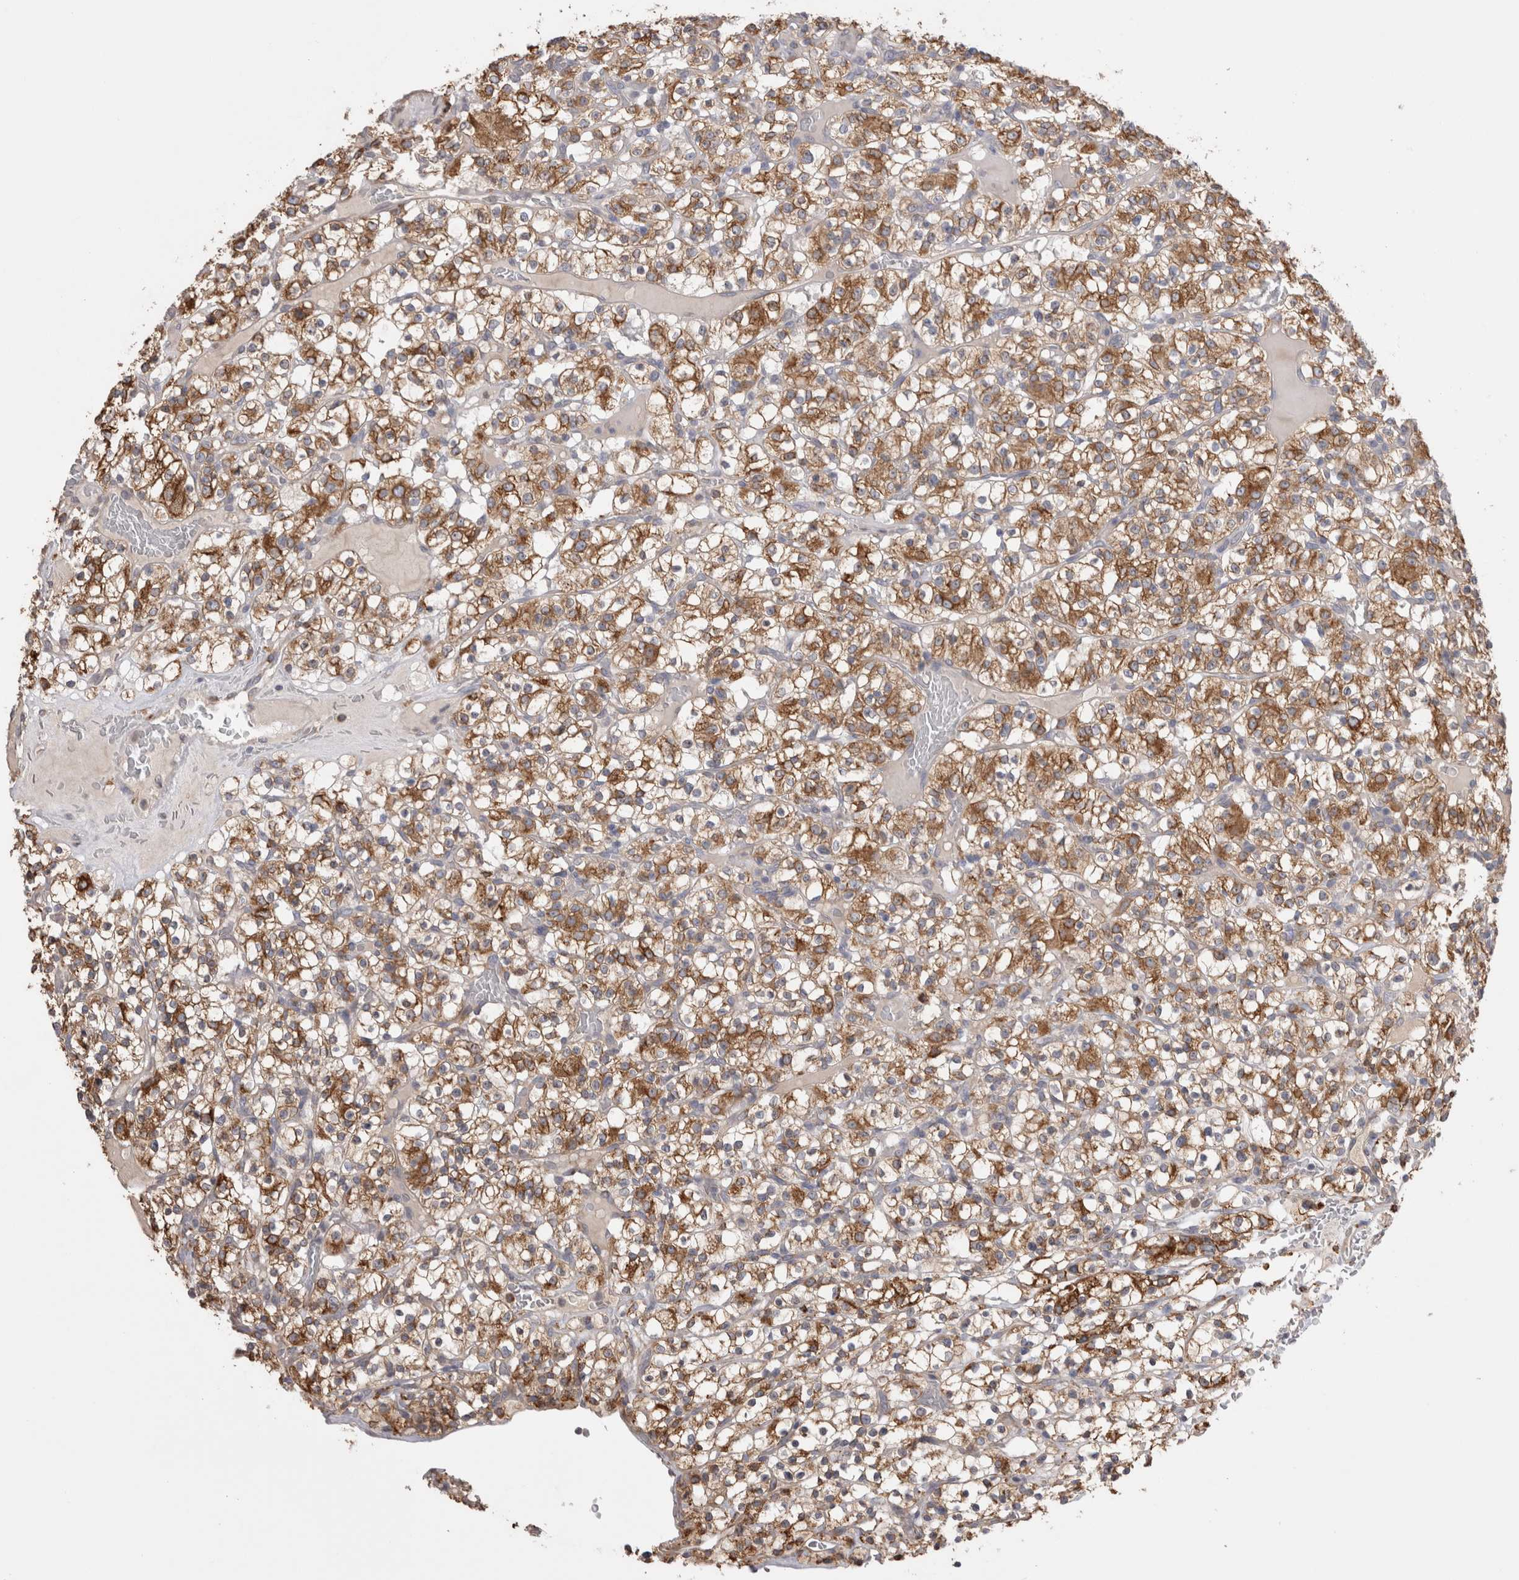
{"staining": {"intensity": "moderate", "quantity": ">75%", "location": "cytoplasmic/membranous"}, "tissue": "renal cancer", "cell_type": "Tumor cells", "image_type": "cancer", "snomed": [{"axis": "morphology", "description": "Normal tissue, NOS"}, {"axis": "morphology", "description": "Adenocarcinoma, NOS"}, {"axis": "topography", "description": "Kidney"}], "caption": "The histopathology image exhibits immunohistochemical staining of adenocarcinoma (renal). There is moderate cytoplasmic/membranous positivity is seen in approximately >75% of tumor cells.", "gene": "LRPAP1", "patient": {"sex": "female", "age": 72}}